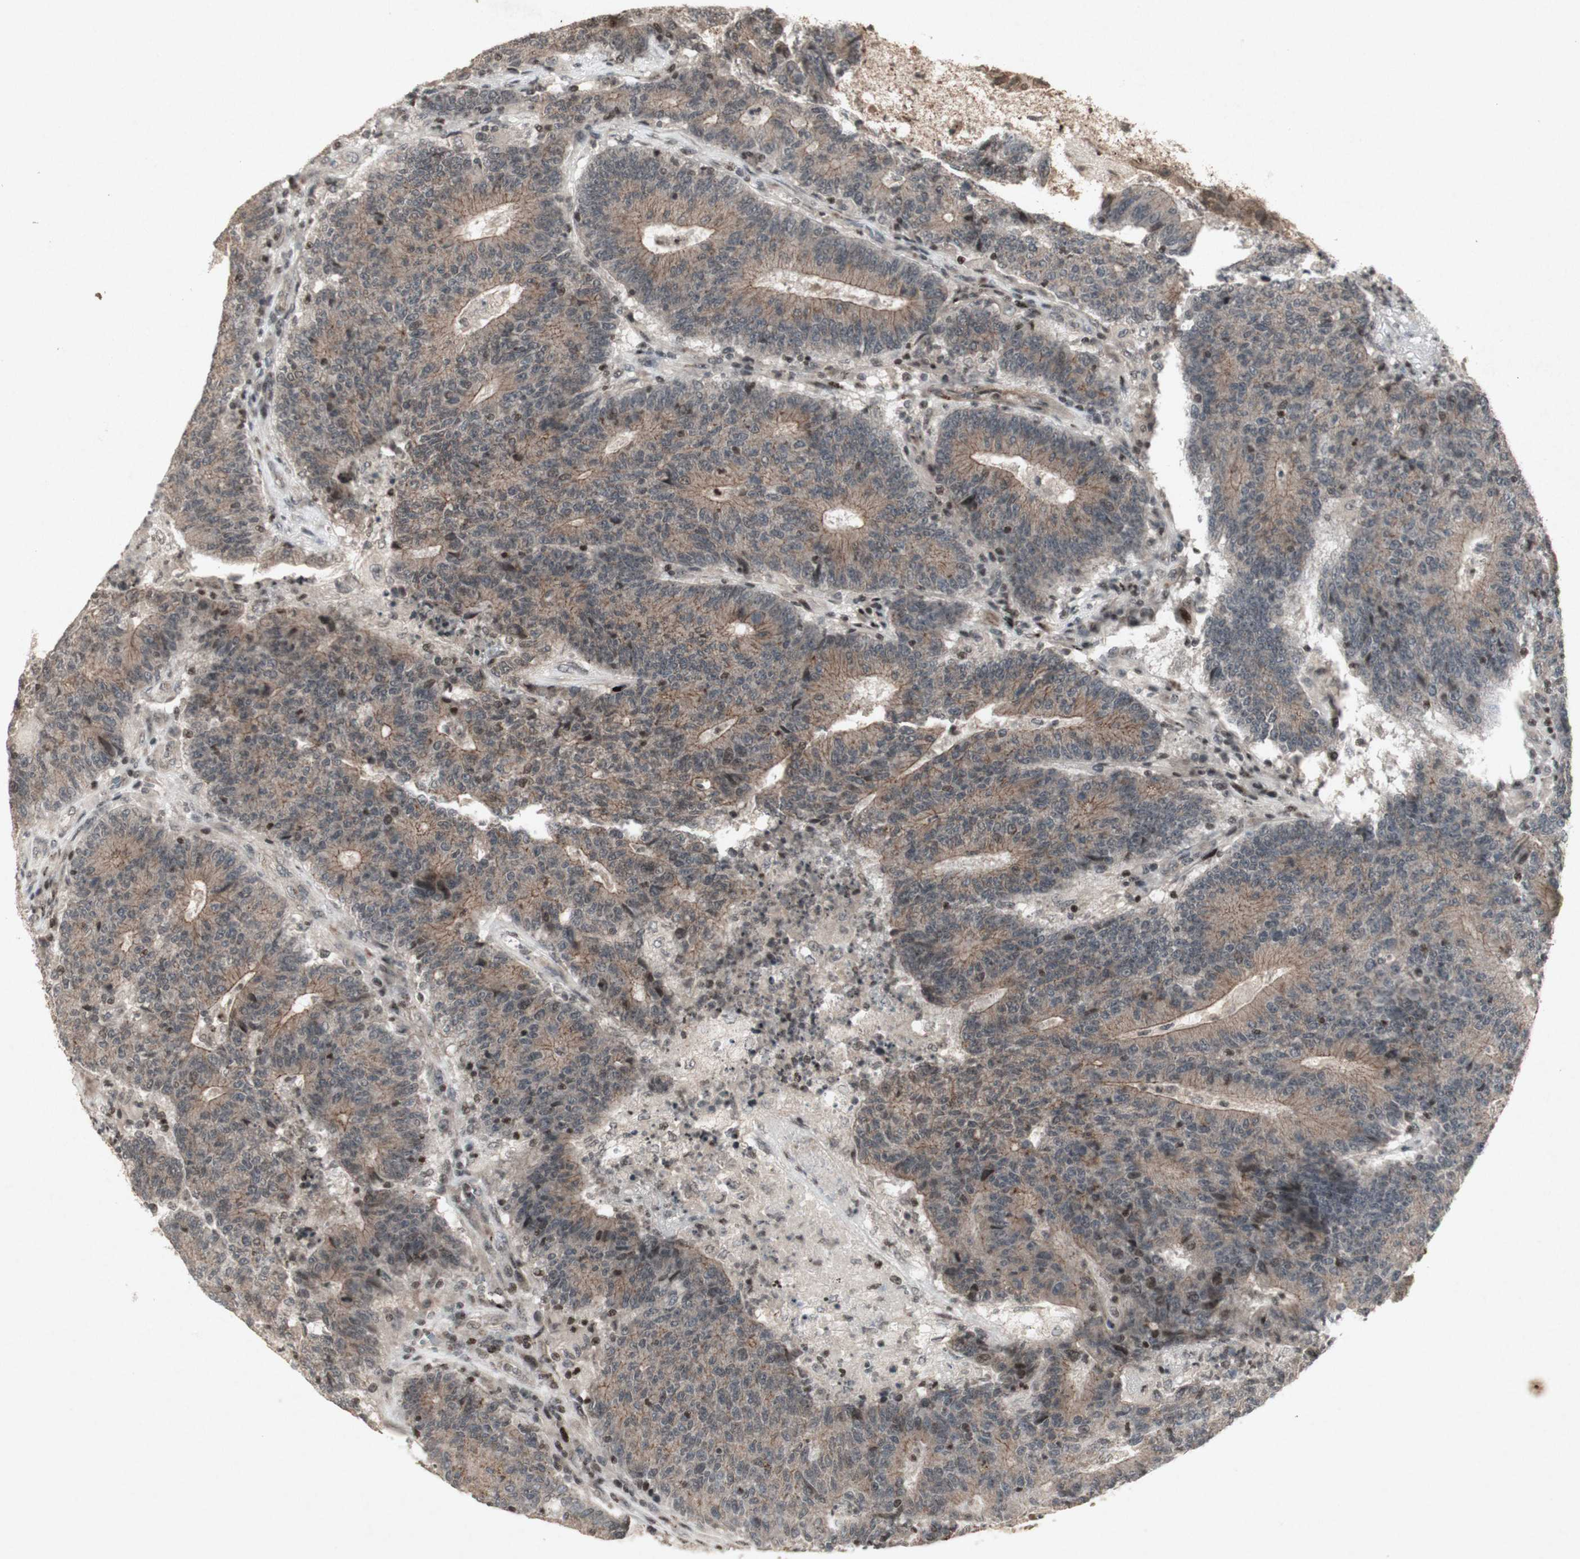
{"staining": {"intensity": "weak", "quantity": ">75%", "location": "cytoplasmic/membranous"}, "tissue": "colorectal cancer", "cell_type": "Tumor cells", "image_type": "cancer", "snomed": [{"axis": "morphology", "description": "Normal tissue, NOS"}, {"axis": "morphology", "description": "Adenocarcinoma, NOS"}, {"axis": "topography", "description": "Colon"}], "caption": "Adenocarcinoma (colorectal) stained with a protein marker demonstrates weak staining in tumor cells.", "gene": "PLXNA1", "patient": {"sex": "female", "age": 75}}